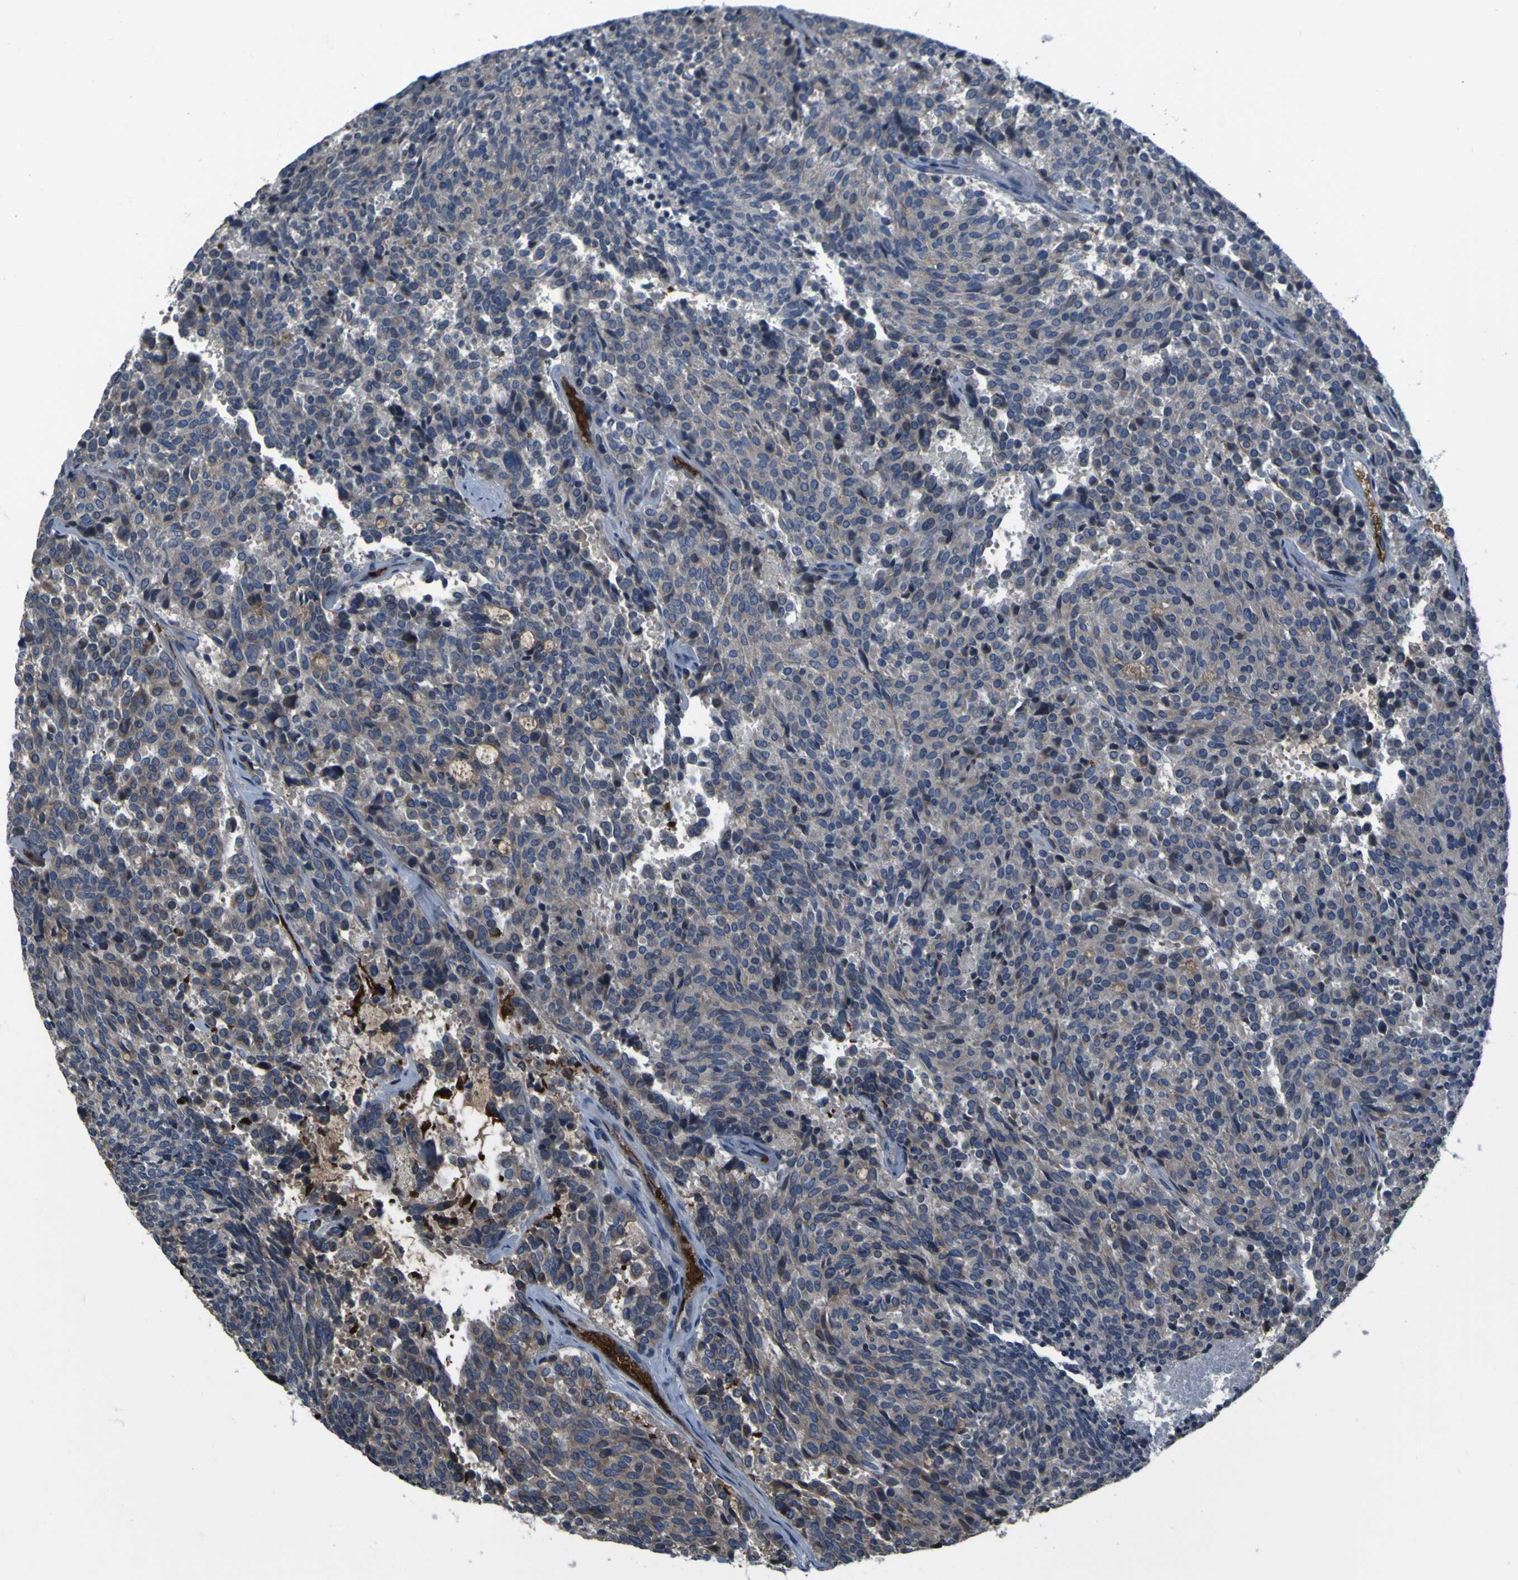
{"staining": {"intensity": "weak", "quantity": "<25%", "location": "cytoplasmic/membranous"}, "tissue": "carcinoid", "cell_type": "Tumor cells", "image_type": "cancer", "snomed": [{"axis": "morphology", "description": "Carcinoid, malignant, NOS"}, {"axis": "topography", "description": "Pancreas"}], "caption": "Immunohistochemical staining of carcinoid (malignant) displays no significant positivity in tumor cells. The staining was performed using DAB to visualize the protein expression in brown, while the nuclei were stained in blue with hematoxylin (Magnification: 20x).", "gene": "GRAMD1A", "patient": {"sex": "female", "age": 54}}